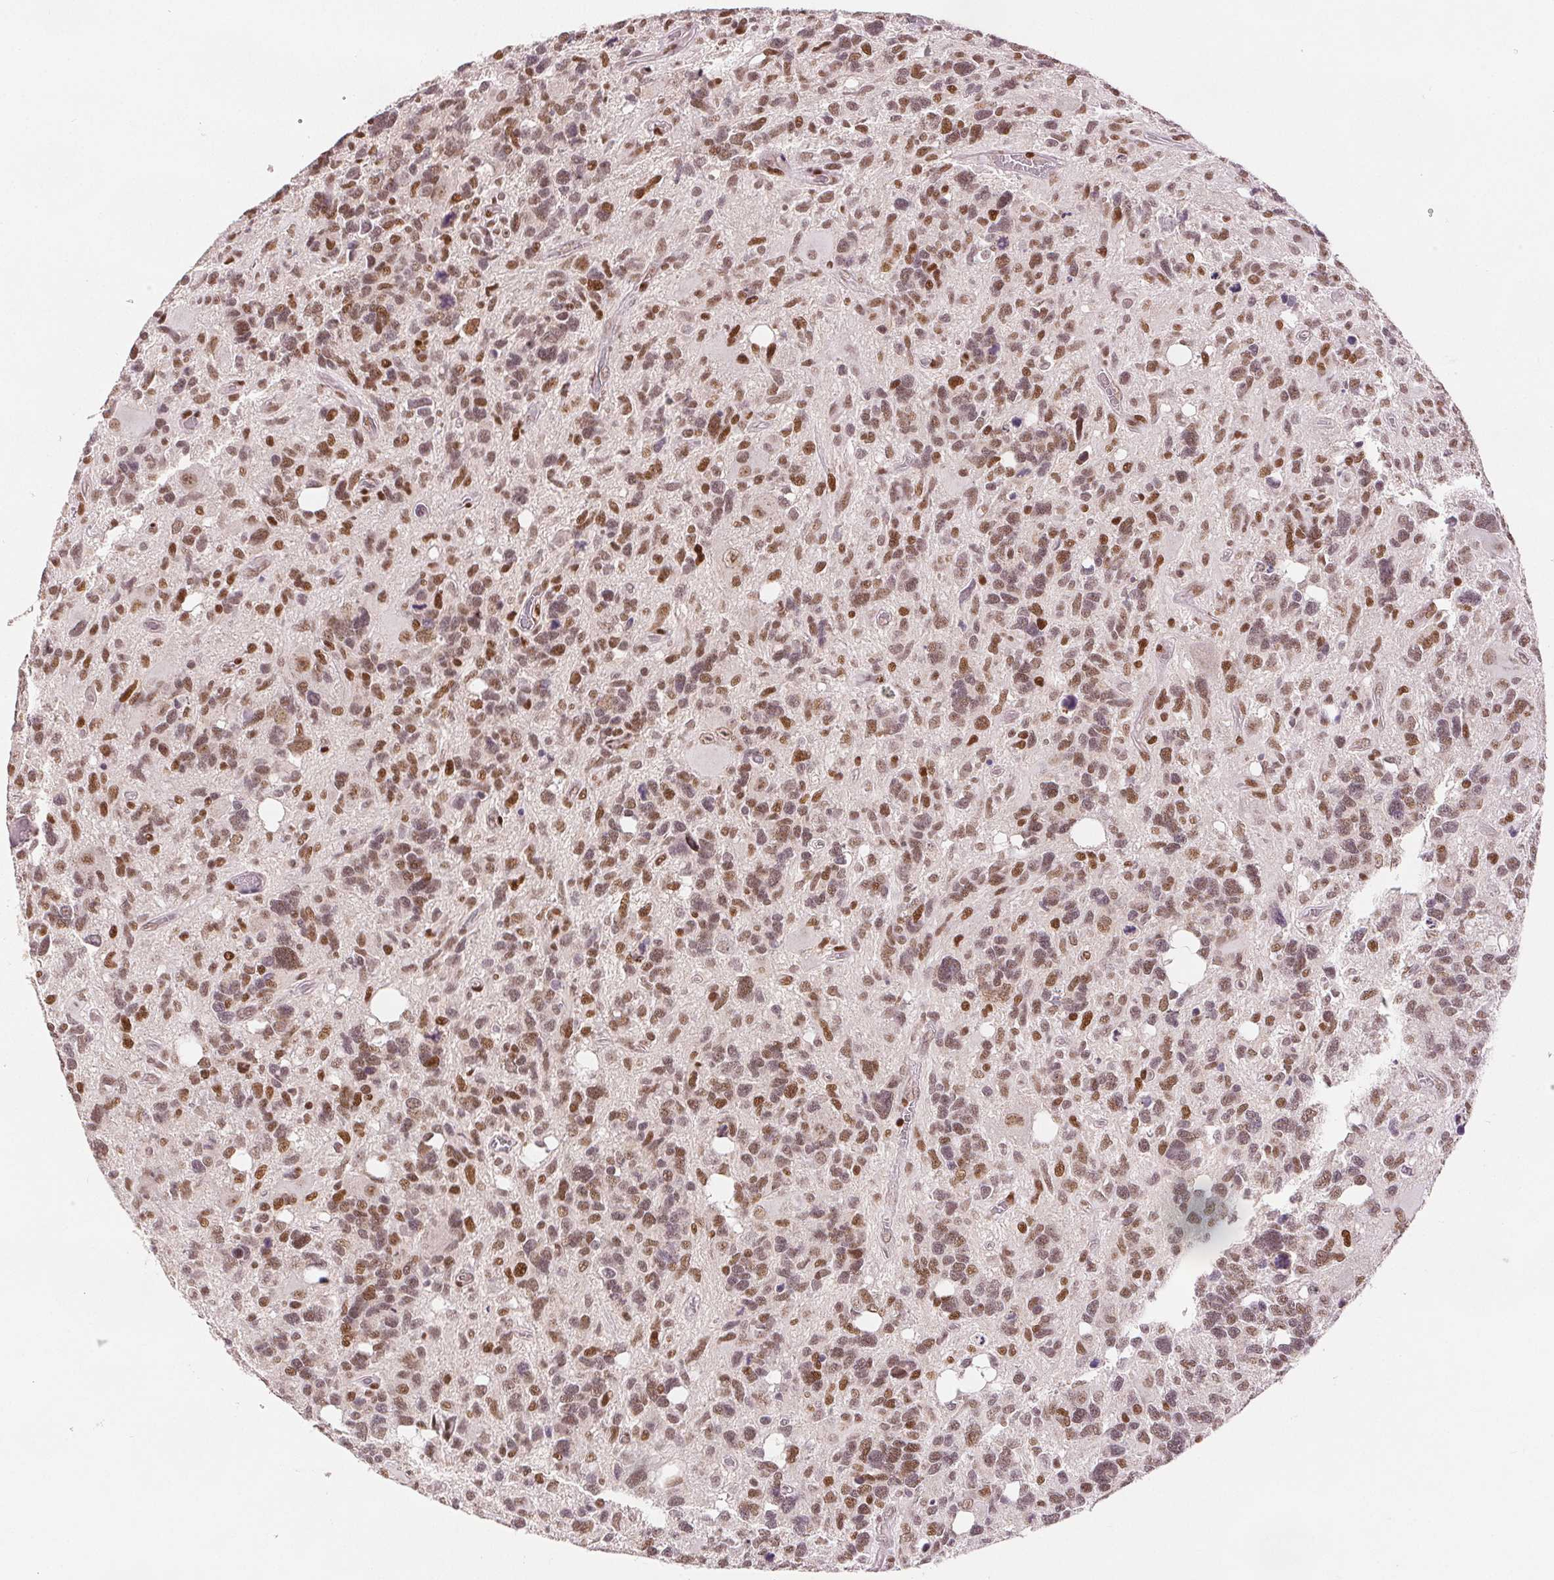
{"staining": {"intensity": "moderate", "quantity": ">75%", "location": "nuclear"}, "tissue": "glioma", "cell_type": "Tumor cells", "image_type": "cancer", "snomed": [{"axis": "morphology", "description": "Glioma, malignant, High grade"}, {"axis": "topography", "description": "Brain"}], "caption": "Protein staining displays moderate nuclear positivity in about >75% of tumor cells in glioma. The staining is performed using DAB brown chromogen to label protein expression. The nuclei are counter-stained blue using hematoxylin.", "gene": "ZNF703", "patient": {"sex": "male", "age": 49}}